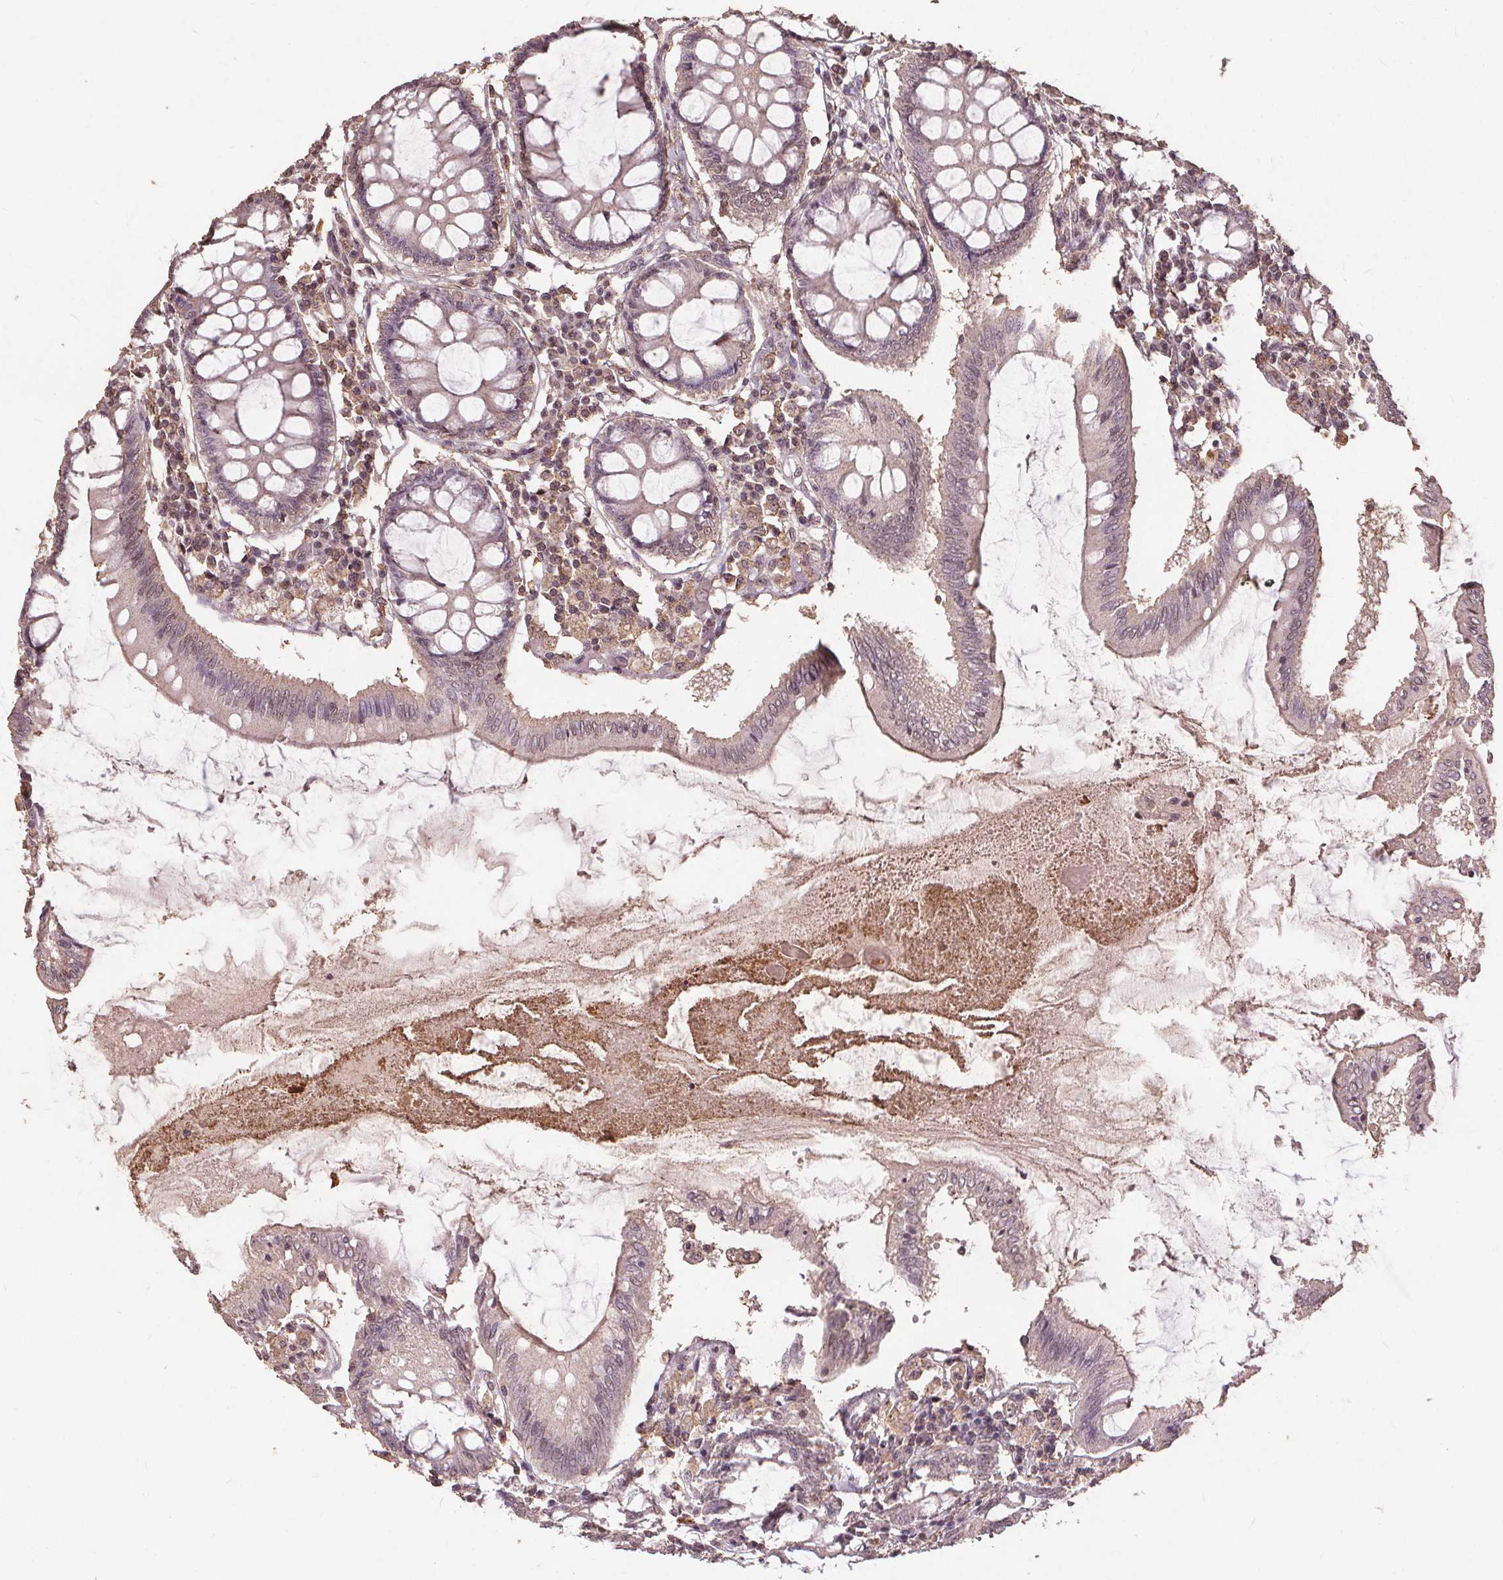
{"staining": {"intensity": "weak", "quantity": "25%-75%", "location": "nuclear"}, "tissue": "colon", "cell_type": "Endothelial cells", "image_type": "normal", "snomed": [{"axis": "morphology", "description": "Normal tissue, NOS"}, {"axis": "morphology", "description": "Adenocarcinoma, NOS"}, {"axis": "topography", "description": "Colon"}], "caption": "Endothelial cells demonstrate low levels of weak nuclear positivity in approximately 25%-75% of cells in unremarkable colon. (DAB (3,3'-diaminobenzidine) = brown stain, brightfield microscopy at high magnification).", "gene": "DSG3", "patient": {"sex": "male", "age": 83}}